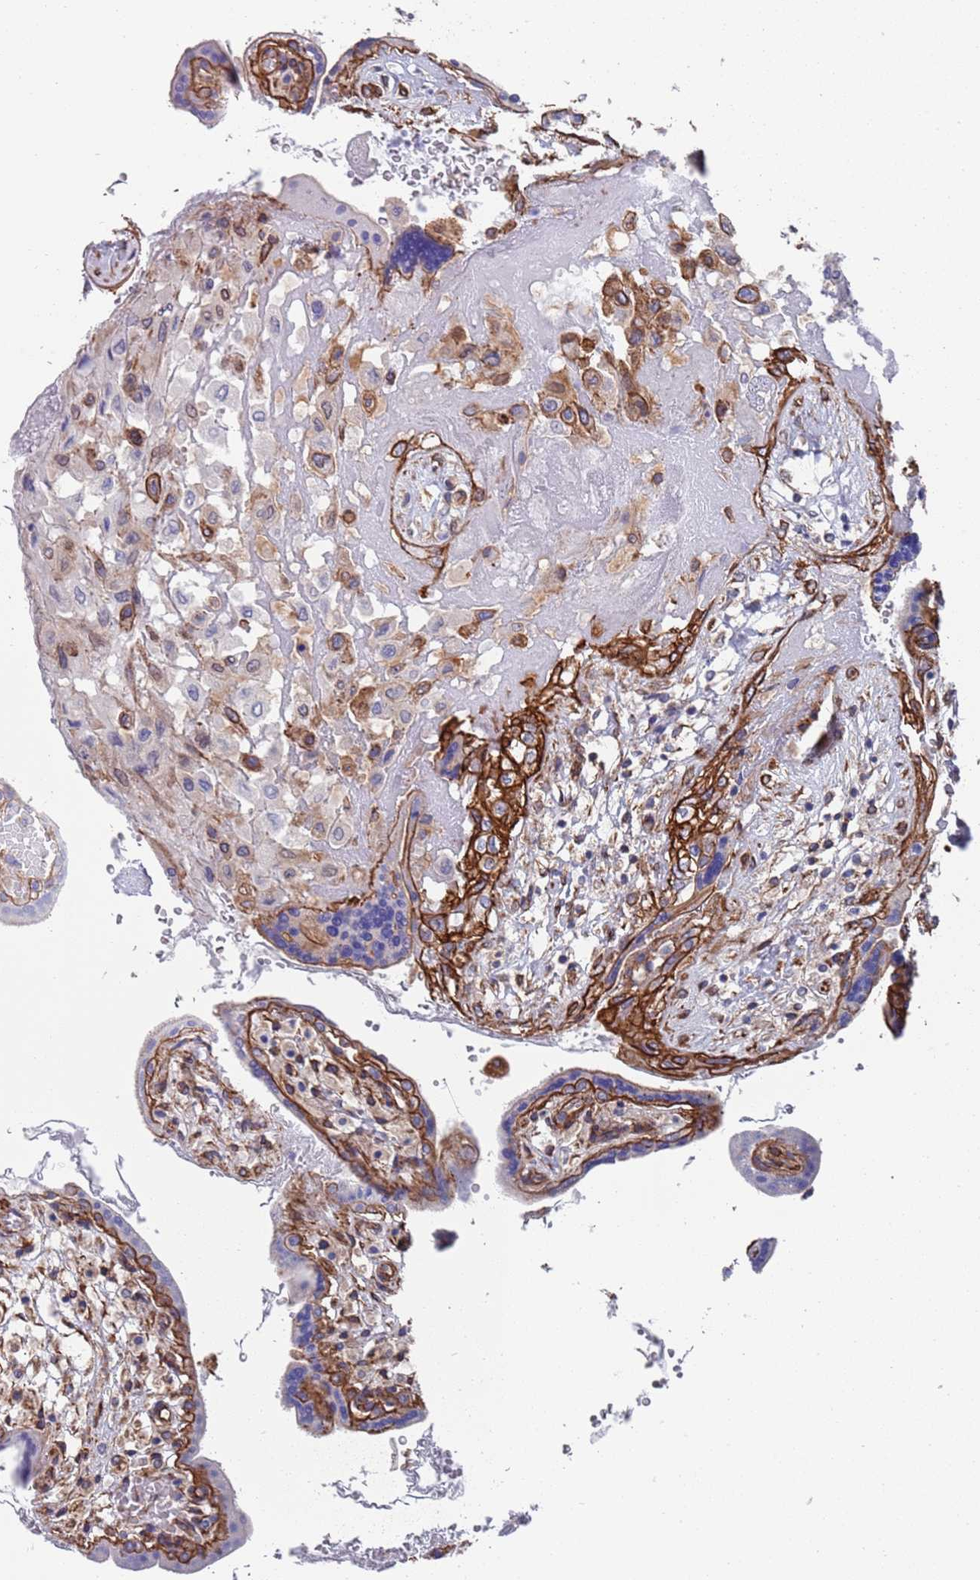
{"staining": {"intensity": "moderate", "quantity": "<25%", "location": "cytoplasmic/membranous"}, "tissue": "placenta", "cell_type": "Decidual cells", "image_type": "normal", "snomed": [{"axis": "morphology", "description": "Normal tissue, NOS"}, {"axis": "topography", "description": "Placenta"}], "caption": "Immunohistochemistry (DAB (3,3'-diaminobenzidine)) staining of normal human placenta shows moderate cytoplasmic/membranous protein staining in approximately <25% of decidual cells.", "gene": "JAKMIP2", "patient": {"sex": "female", "age": 37}}